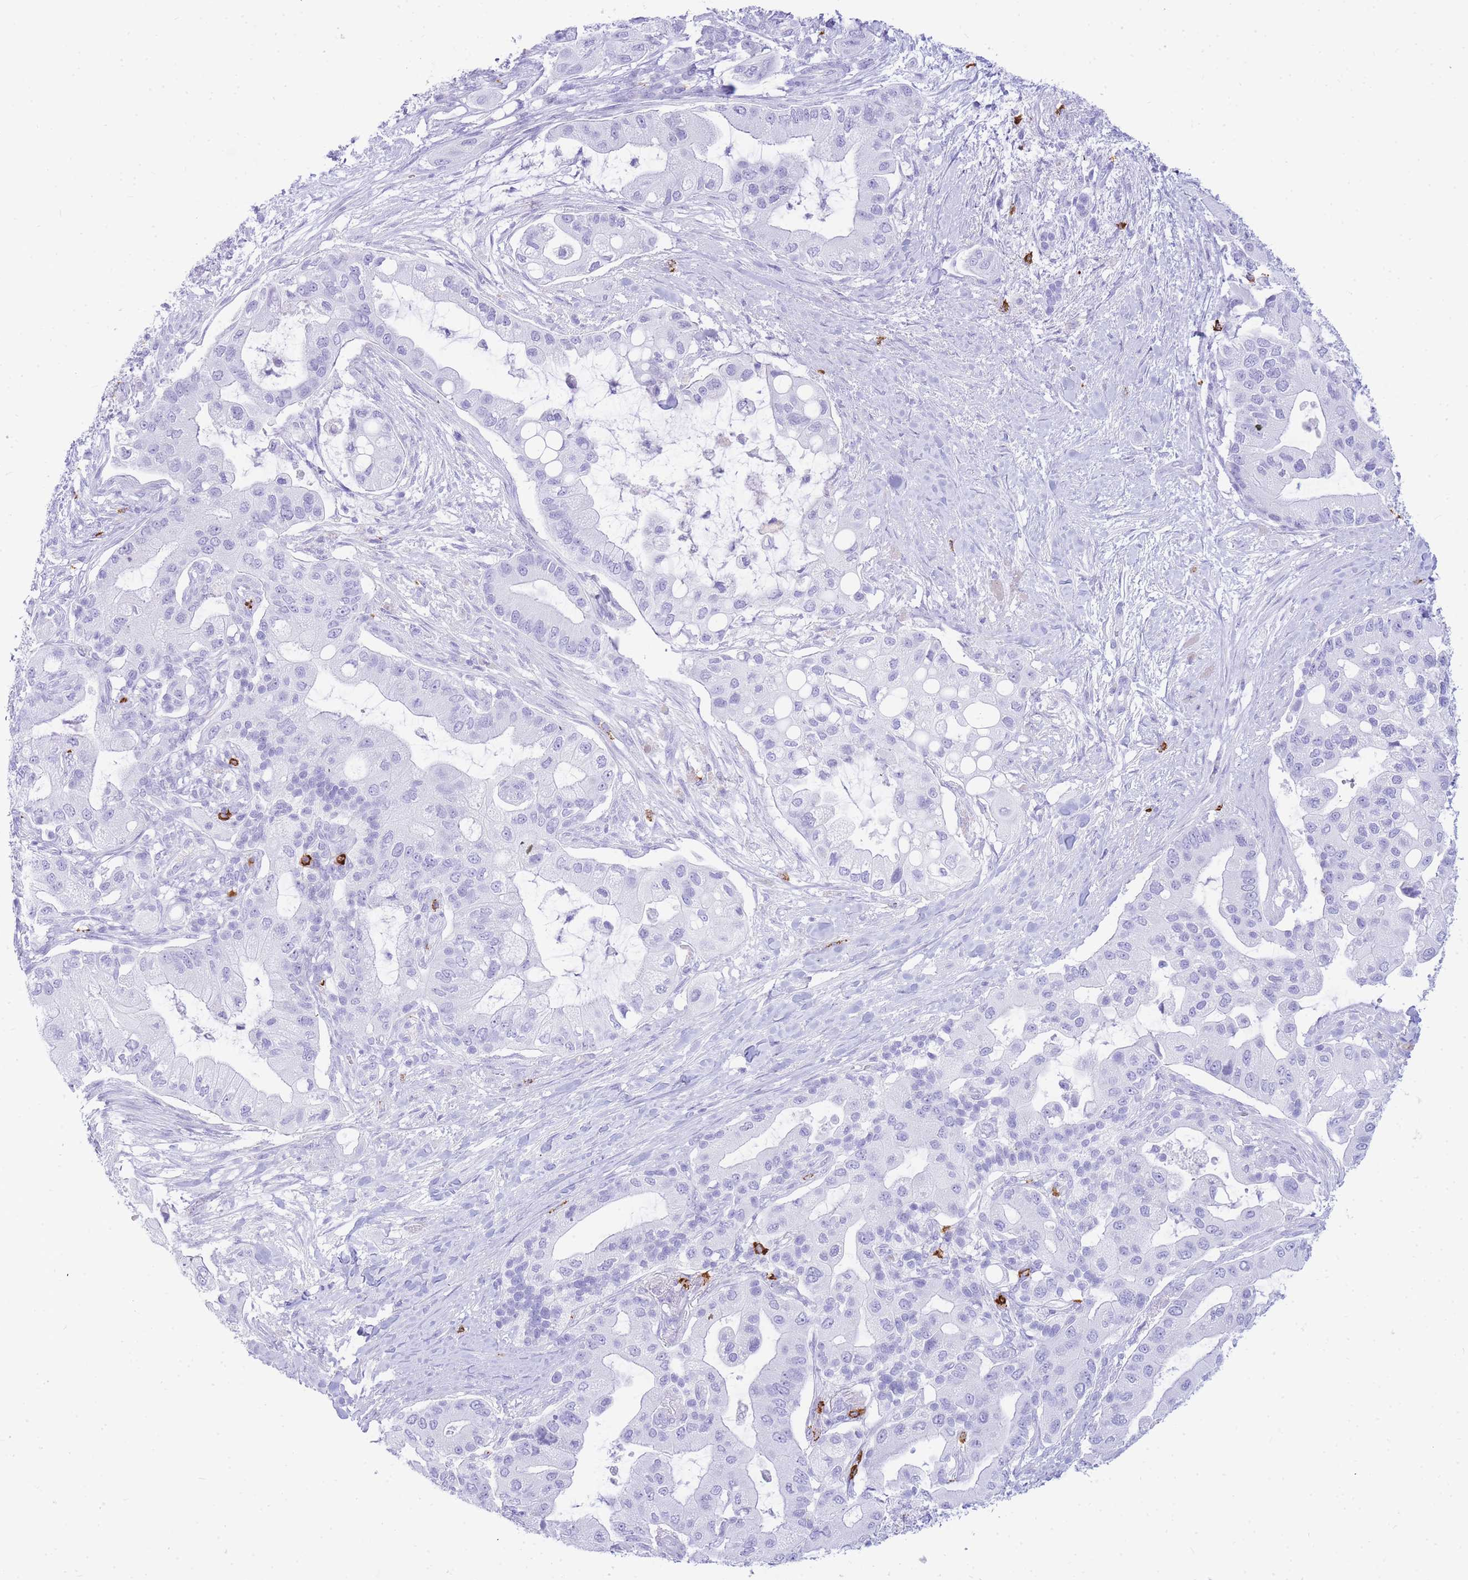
{"staining": {"intensity": "negative", "quantity": "none", "location": "none"}, "tissue": "pancreatic cancer", "cell_type": "Tumor cells", "image_type": "cancer", "snomed": [{"axis": "morphology", "description": "Adenocarcinoma, NOS"}, {"axis": "topography", "description": "Pancreas"}], "caption": "The image reveals no staining of tumor cells in adenocarcinoma (pancreatic).", "gene": "HERC1", "patient": {"sex": "male", "age": 57}}